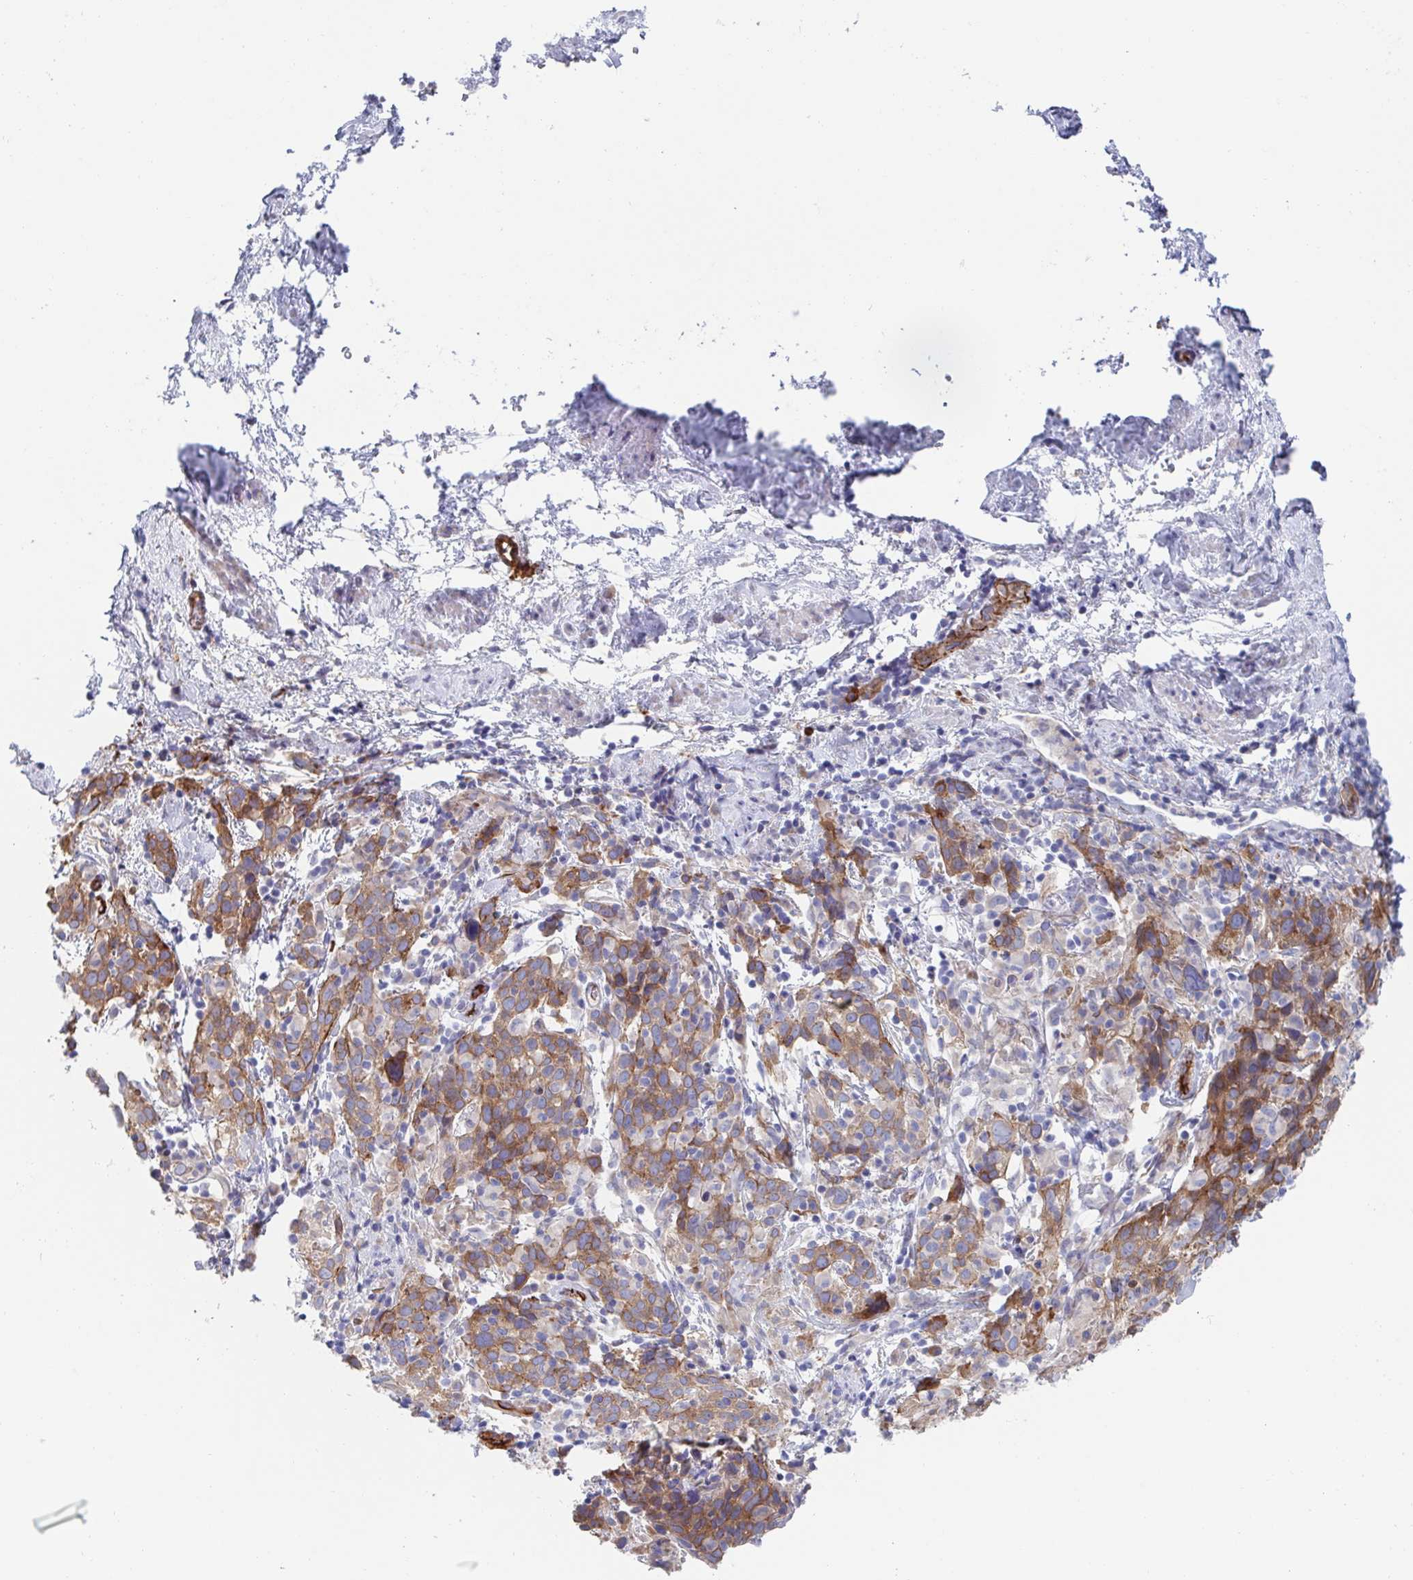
{"staining": {"intensity": "moderate", "quantity": ">75%", "location": "cytoplasmic/membranous"}, "tissue": "cervical cancer", "cell_type": "Tumor cells", "image_type": "cancer", "snomed": [{"axis": "morphology", "description": "Squamous cell carcinoma, NOS"}, {"axis": "topography", "description": "Cervix"}], "caption": "This is a photomicrograph of immunohistochemistry (IHC) staining of cervical cancer (squamous cell carcinoma), which shows moderate expression in the cytoplasmic/membranous of tumor cells.", "gene": "KLC3", "patient": {"sex": "female", "age": 61}}